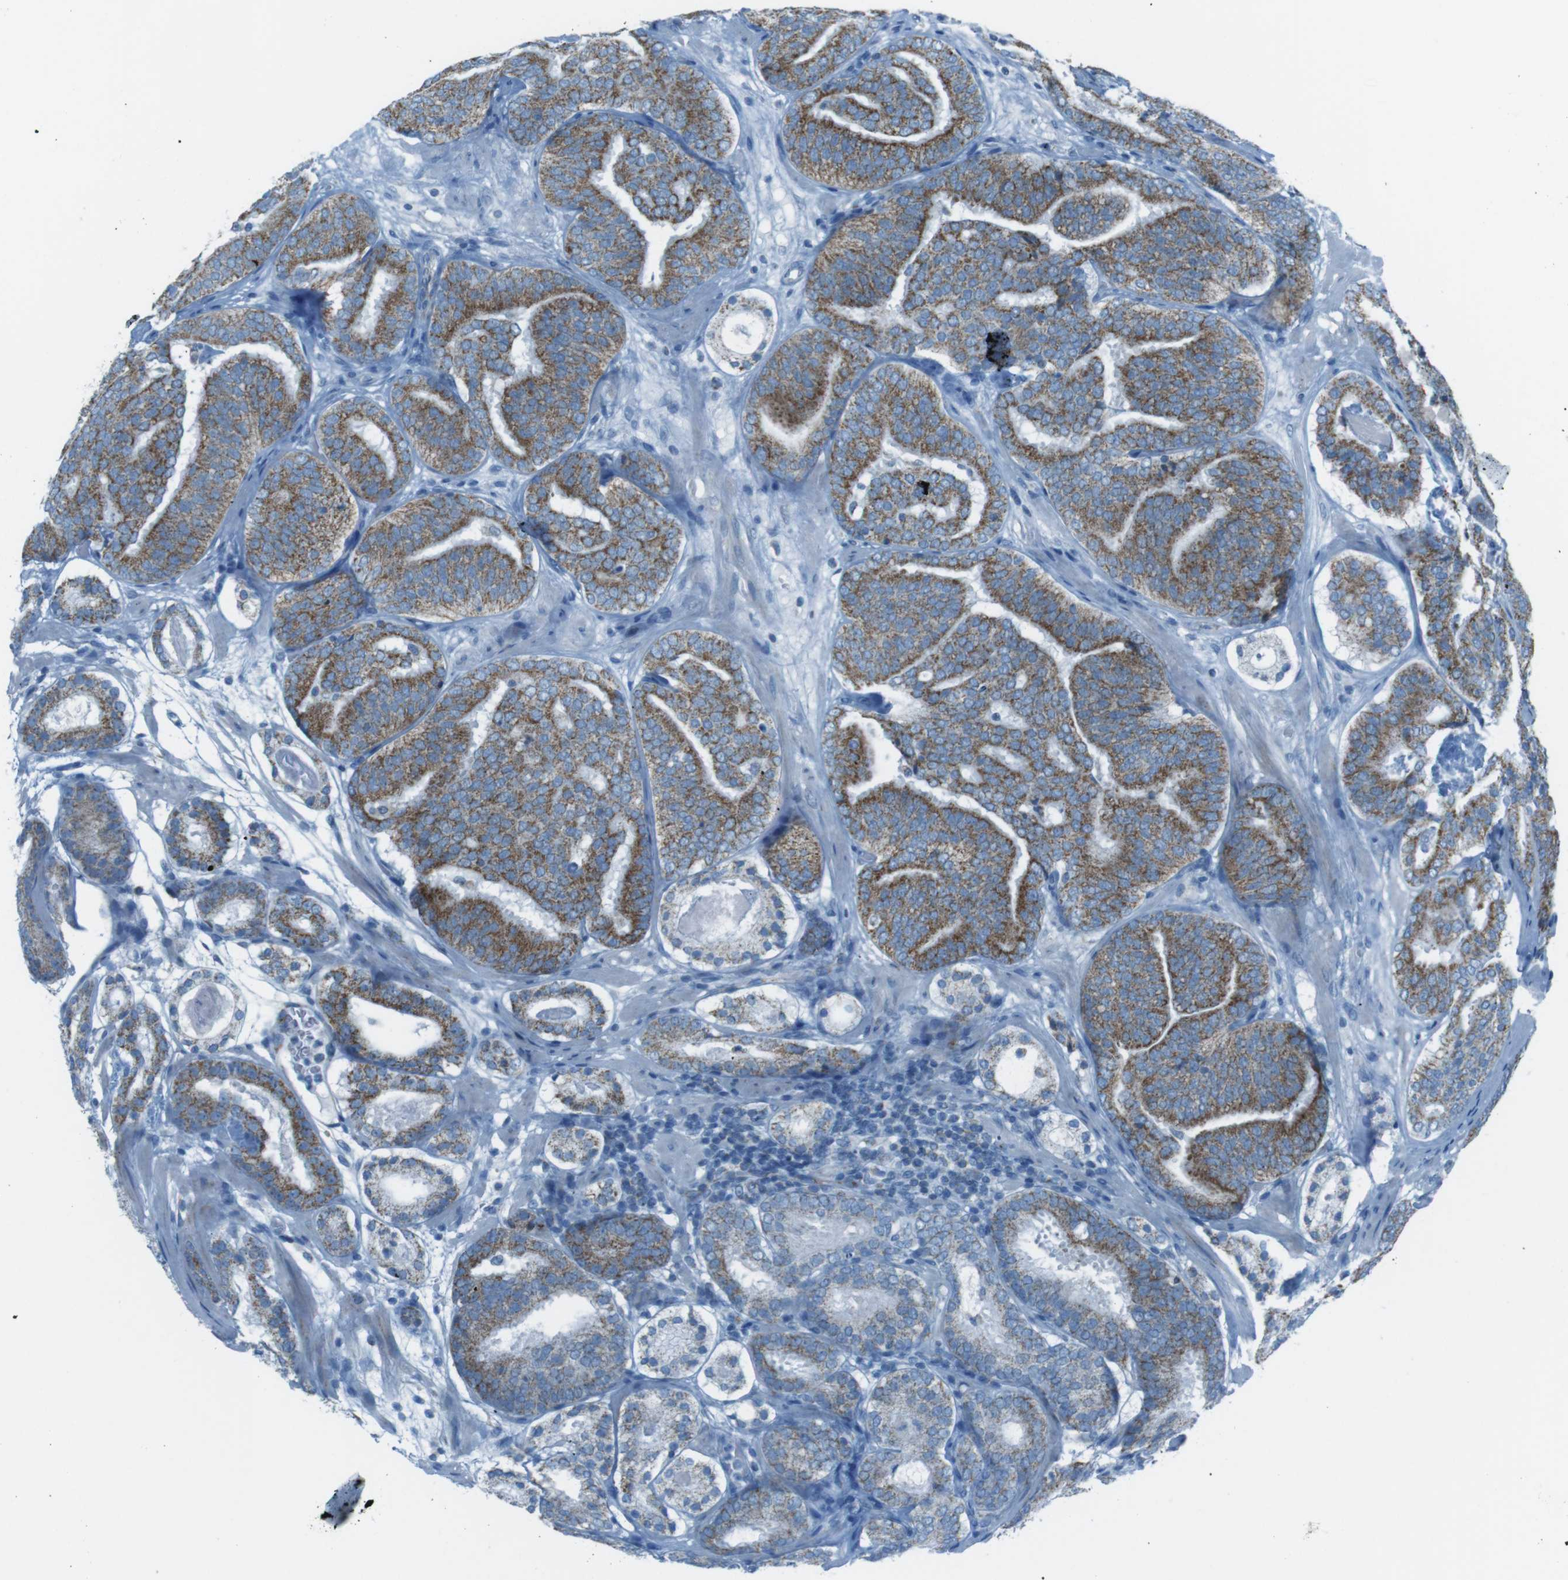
{"staining": {"intensity": "moderate", "quantity": ">75%", "location": "cytoplasmic/membranous"}, "tissue": "prostate cancer", "cell_type": "Tumor cells", "image_type": "cancer", "snomed": [{"axis": "morphology", "description": "Adenocarcinoma, Low grade"}, {"axis": "topography", "description": "Prostate"}], "caption": "Prostate cancer (low-grade adenocarcinoma) stained with DAB (3,3'-diaminobenzidine) immunohistochemistry (IHC) displays medium levels of moderate cytoplasmic/membranous staining in about >75% of tumor cells. Using DAB (brown) and hematoxylin (blue) stains, captured at high magnification using brightfield microscopy.", "gene": "DNAJA3", "patient": {"sex": "male", "age": 69}}